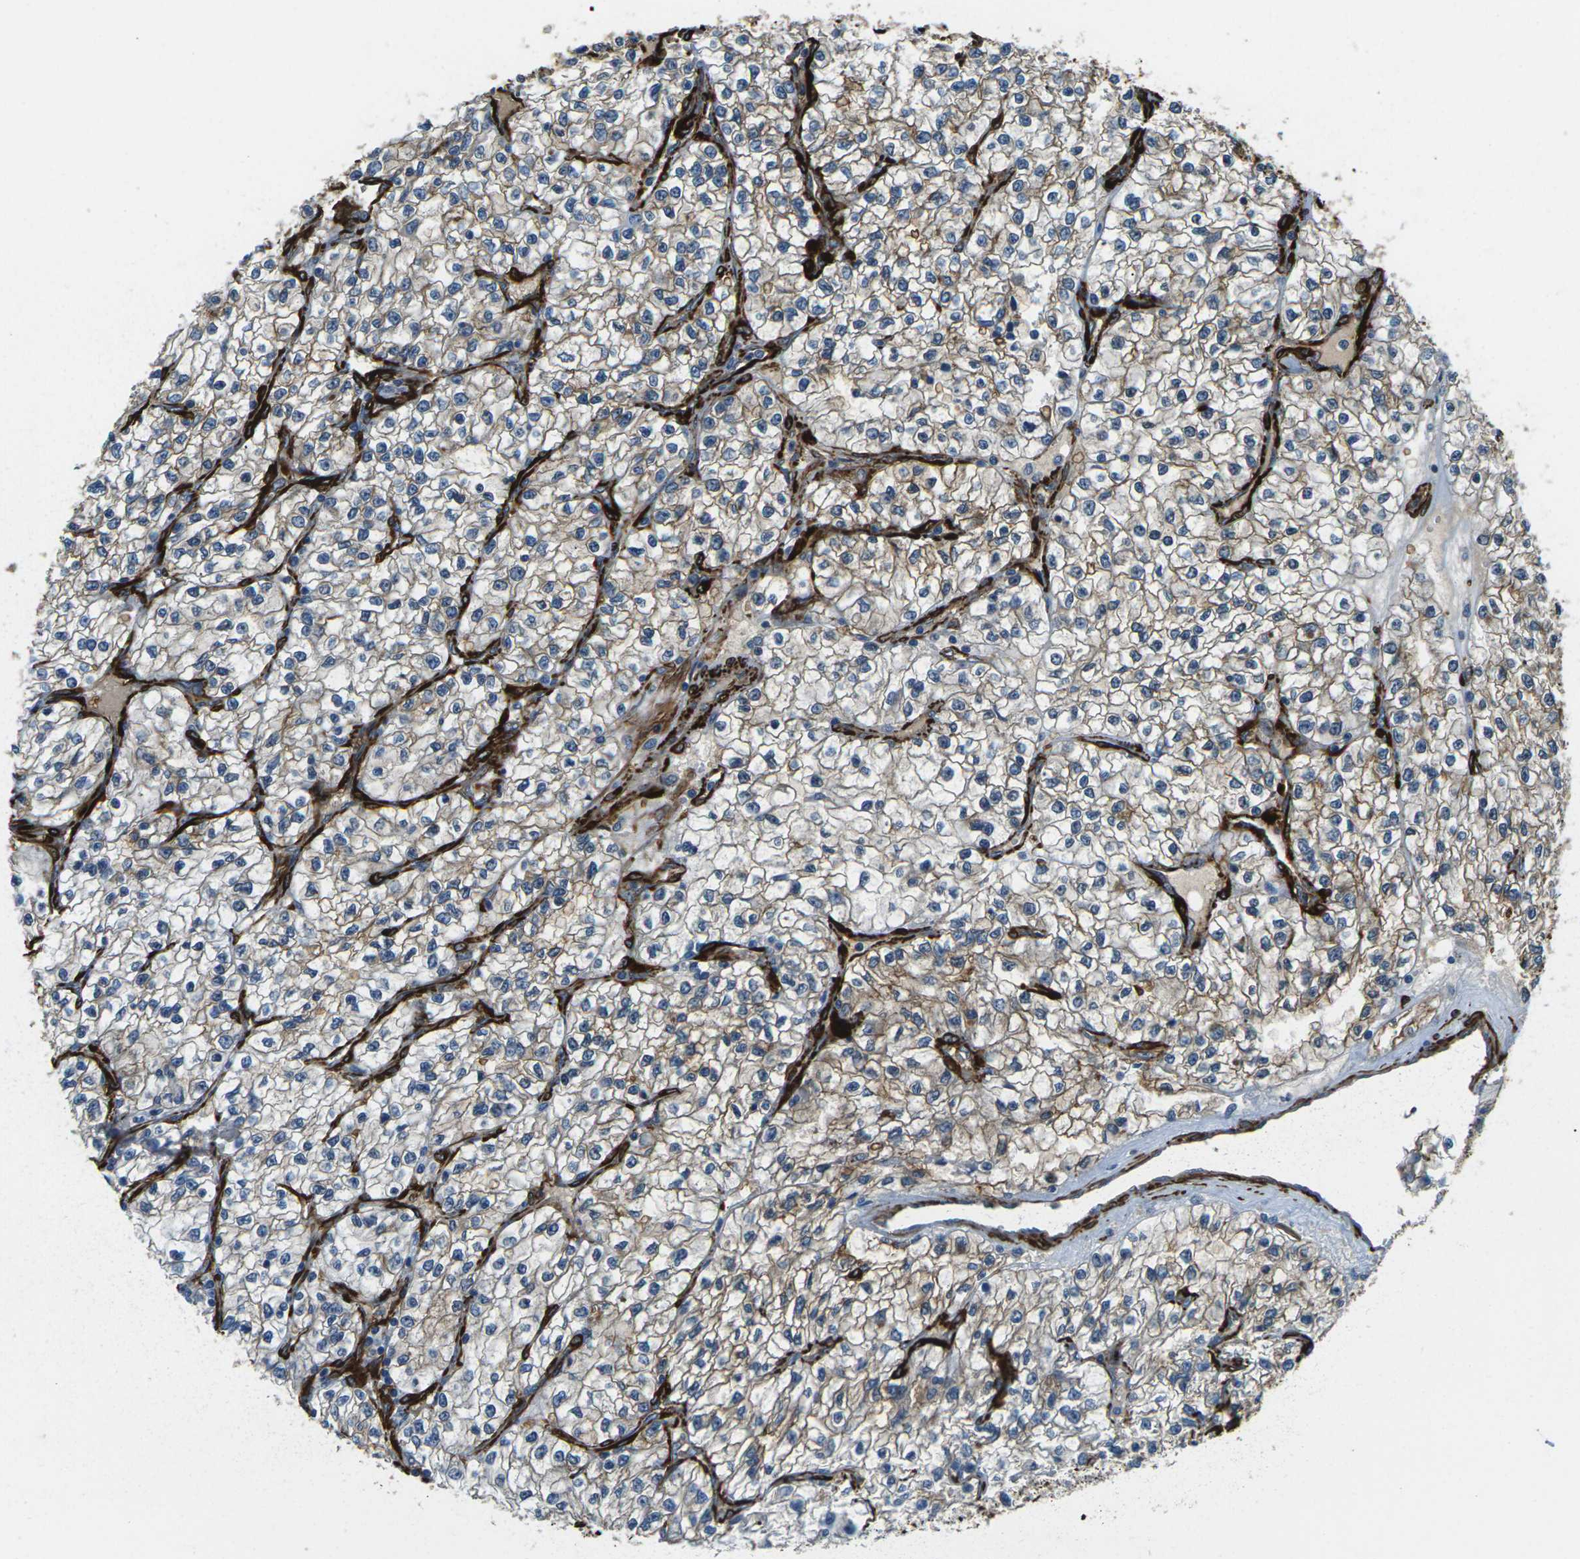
{"staining": {"intensity": "weak", "quantity": "<25%", "location": "cytoplasmic/membranous"}, "tissue": "renal cancer", "cell_type": "Tumor cells", "image_type": "cancer", "snomed": [{"axis": "morphology", "description": "Adenocarcinoma, NOS"}, {"axis": "topography", "description": "Kidney"}], "caption": "An image of renal adenocarcinoma stained for a protein reveals no brown staining in tumor cells.", "gene": "GRAMD1C", "patient": {"sex": "female", "age": 57}}